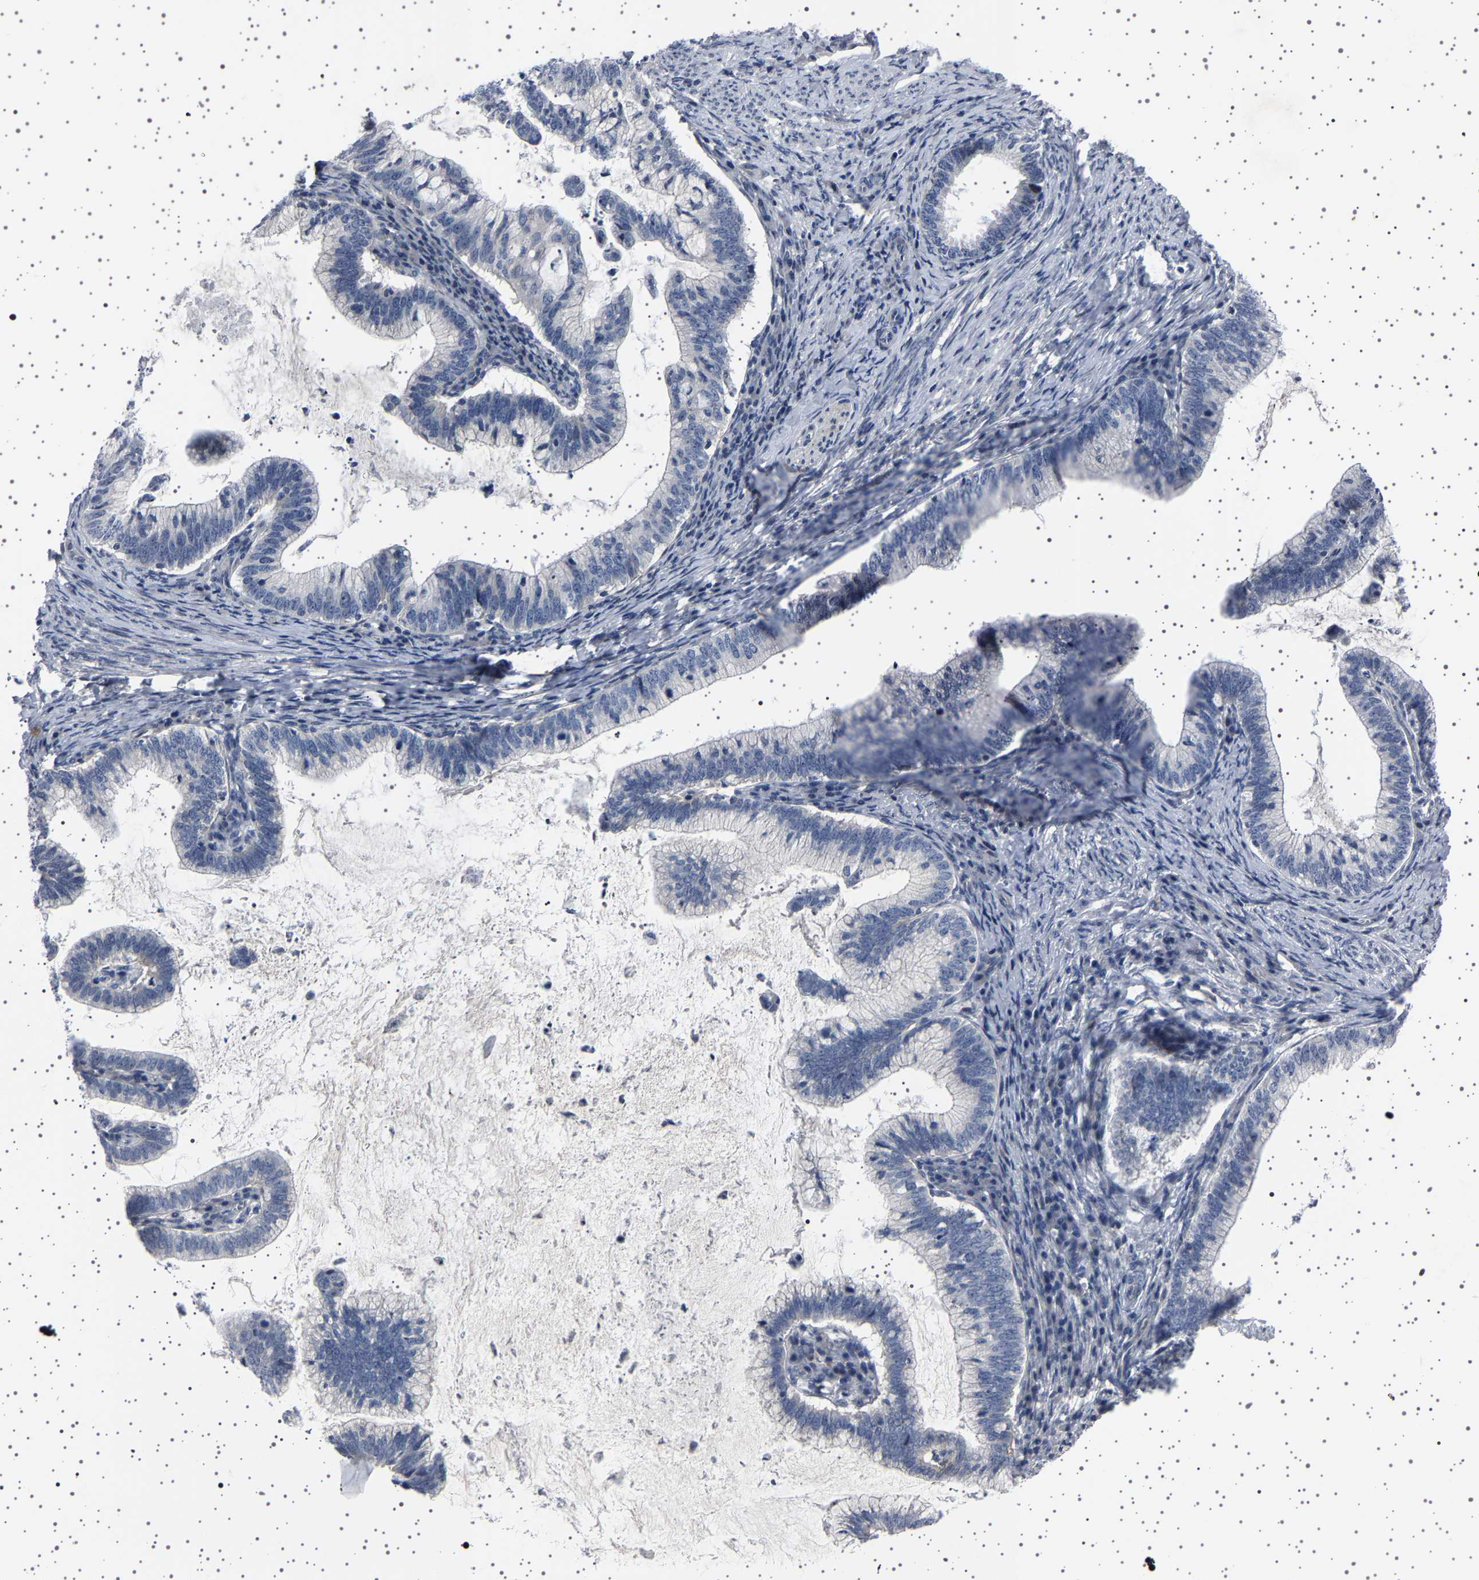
{"staining": {"intensity": "negative", "quantity": "none", "location": "none"}, "tissue": "cervical cancer", "cell_type": "Tumor cells", "image_type": "cancer", "snomed": [{"axis": "morphology", "description": "Adenocarcinoma, NOS"}, {"axis": "topography", "description": "Cervix"}], "caption": "IHC histopathology image of neoplastic tissue: human cervical adenocarcinoma stained with DAB (3,3'-diaminobenzidine) exhibits no significant protein expression in tumor cells.", "gene": "PAK5", "patient": {"sex": "female", "age": 36}}